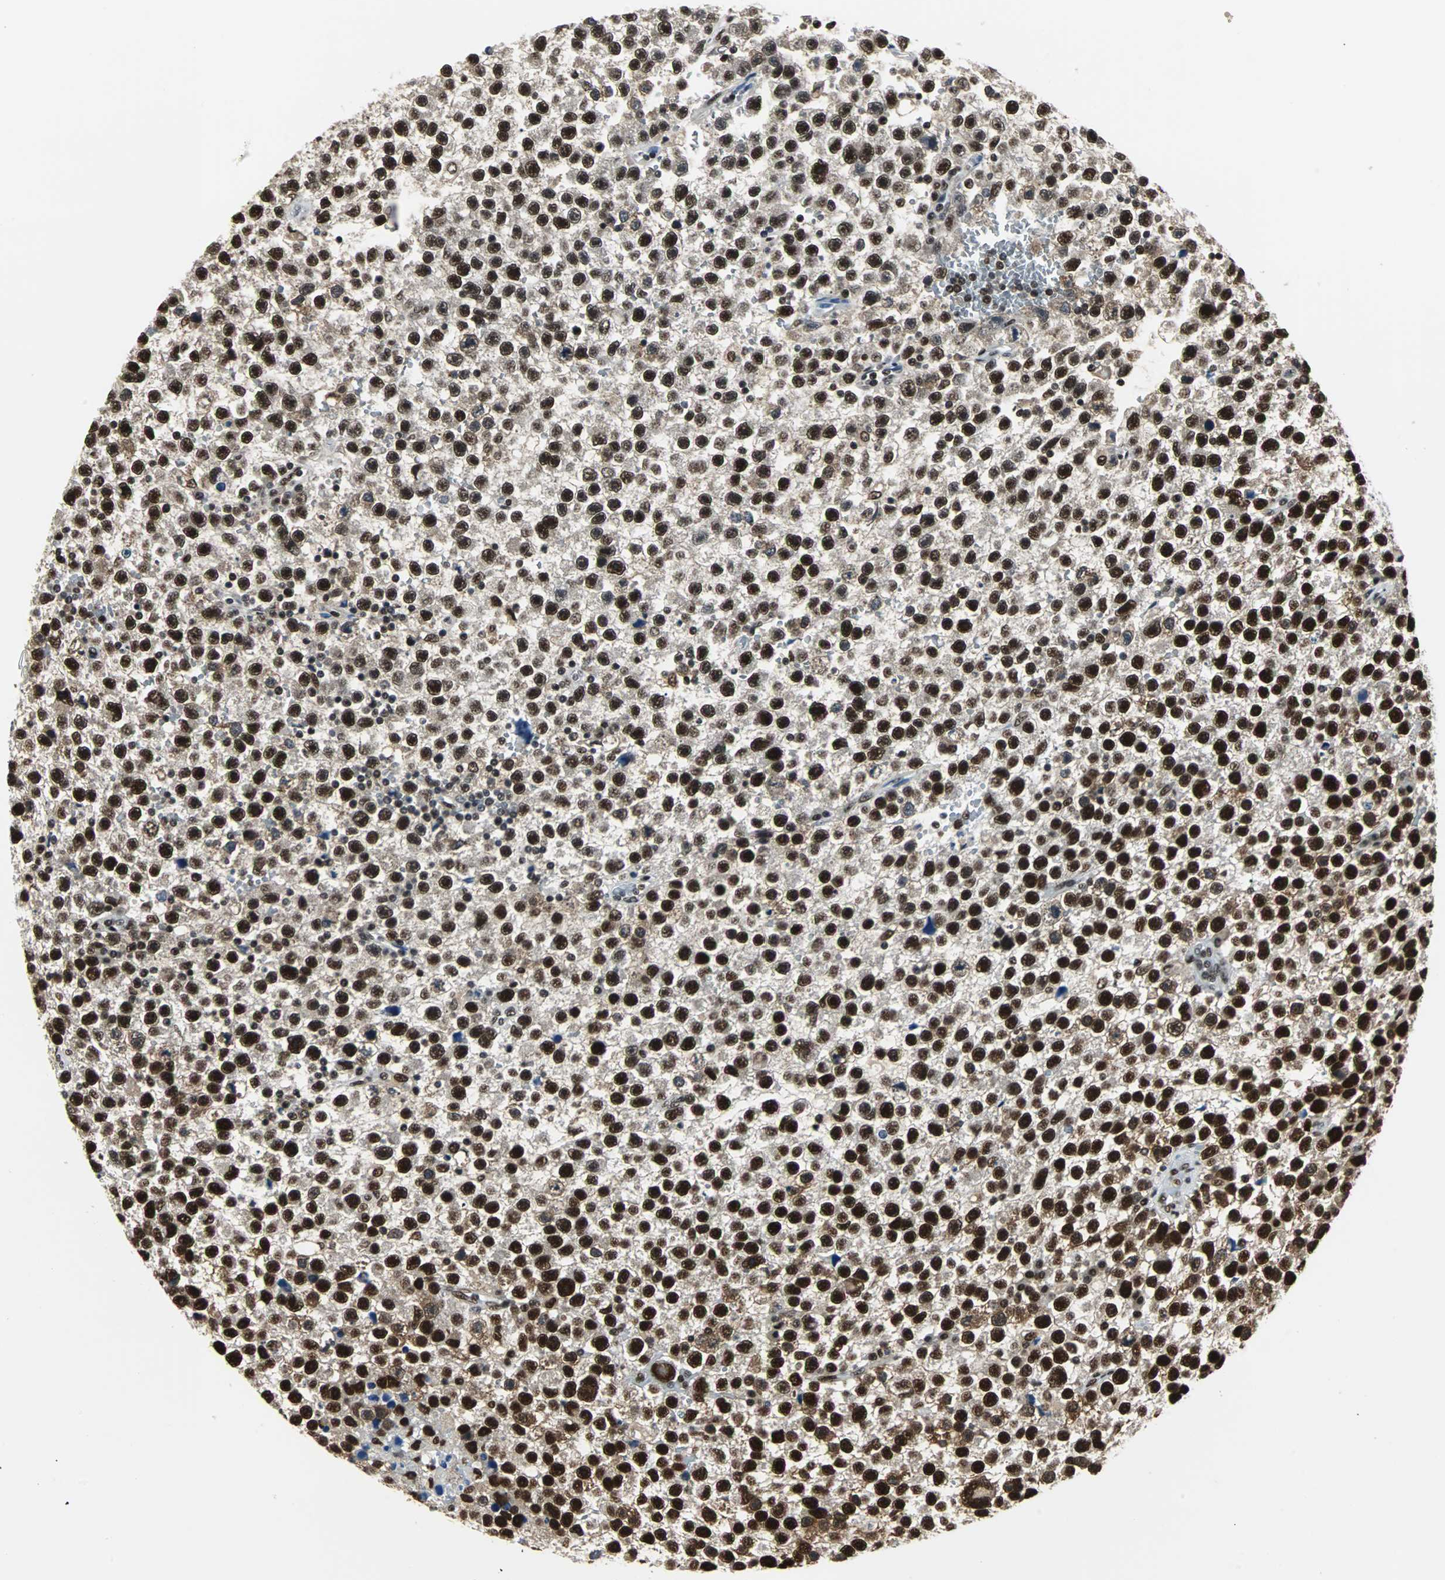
{"staining": {"intensity": "strong", "quantity": ">75%", "location": "cytoplasmic/membranous,nuclear"}, "tissue": "testis cancer", "cell_type": "Tumor cells", "image_type": "cancer", "snomed": [{"axis": "morphology", "description": "Seminoma, NOS"}, {"axis": "topography", "description": "Testis"}], "caption": "High-power microscopy captured an immunohistochemistry histopathology image of testis cancer (seminoma), revealing strong cytoplasmic/membranous and nuclear staining in approximately >75% of tumor cells.", "gene": "XRCC4", "patient": {"sex": "male", "age": 33}}